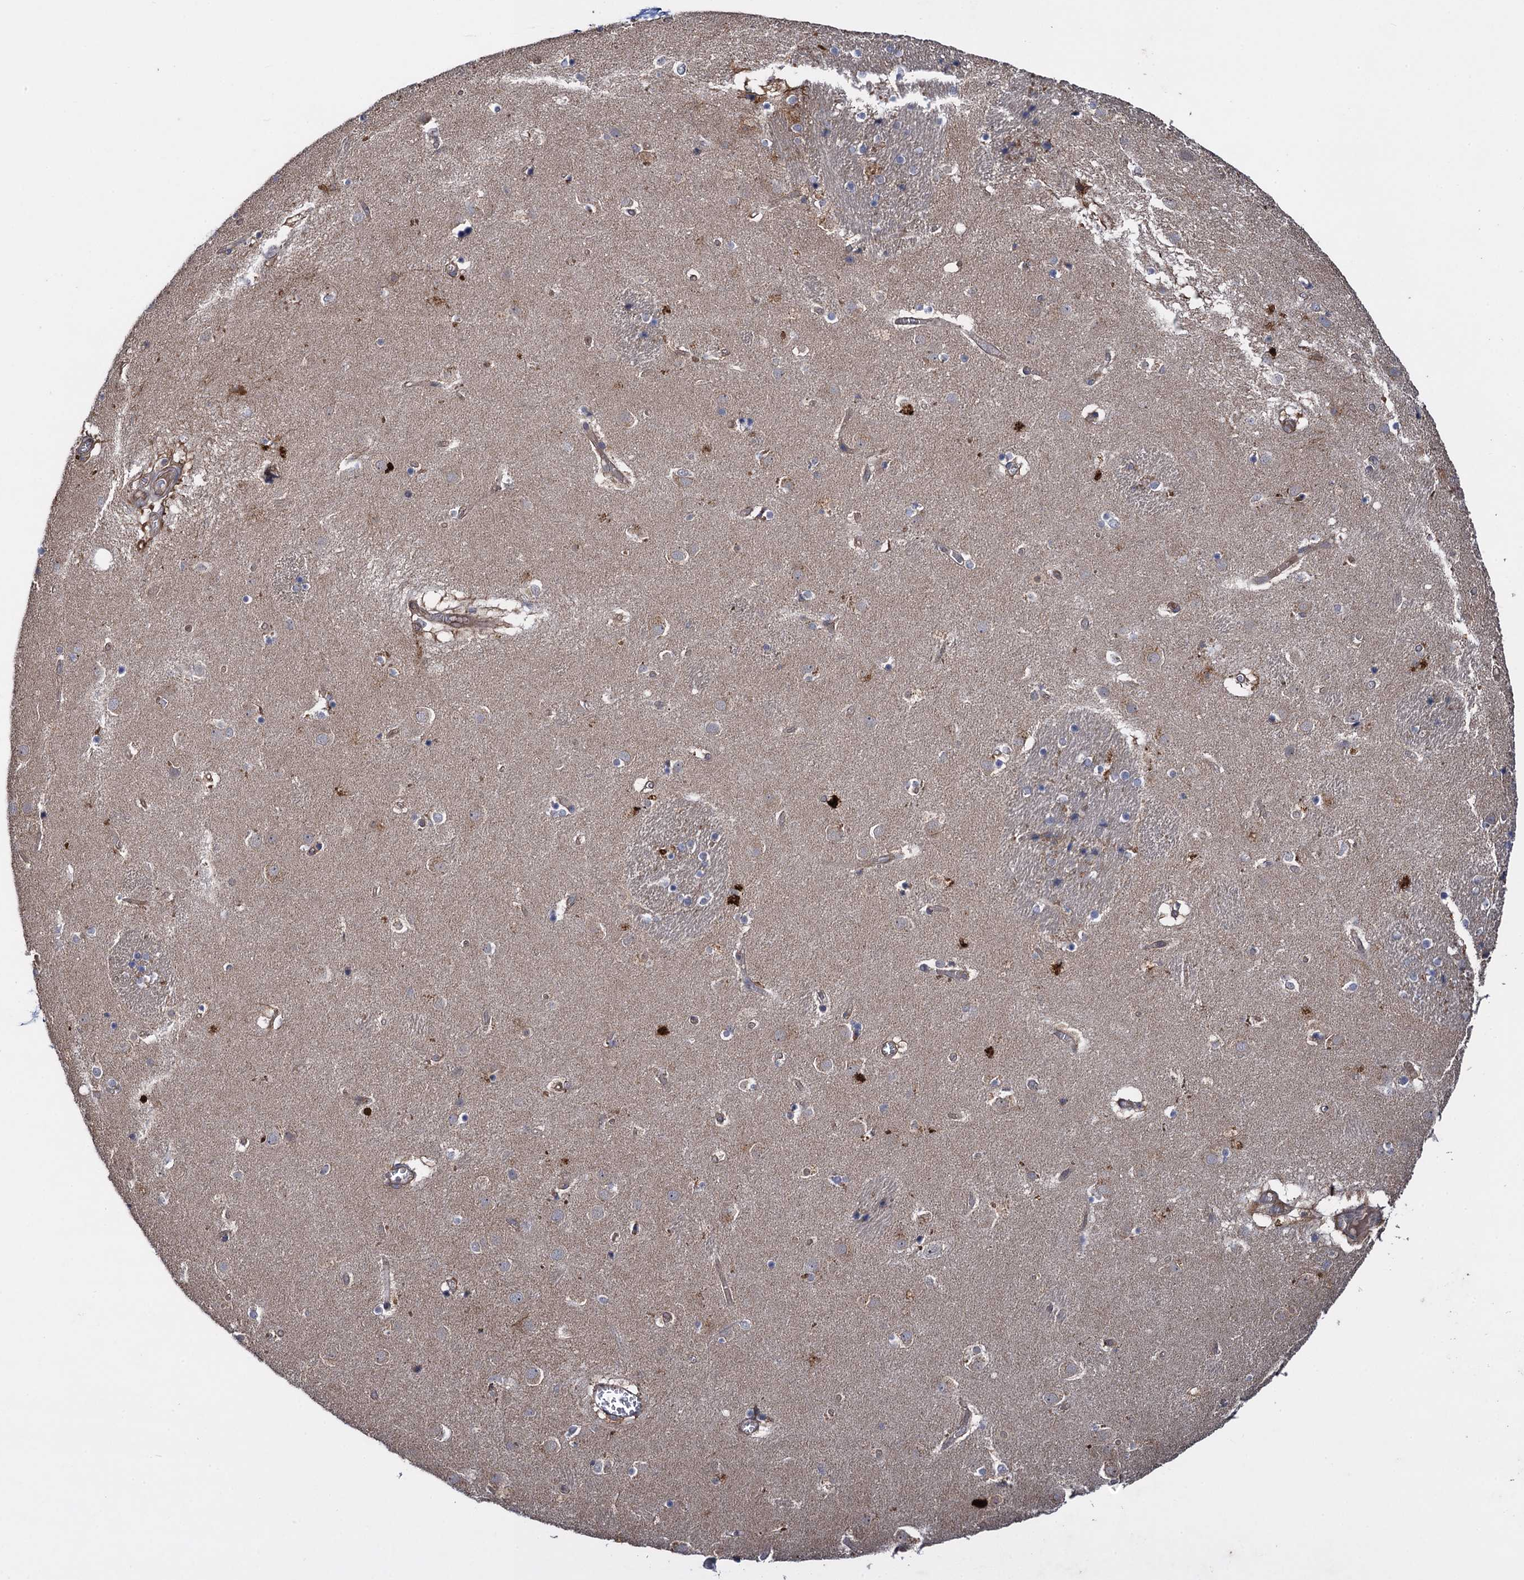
{"staining": {"intensity": "weak", "quantity": "<25%", "location": "cytoplasmic/membranous"}, "tissue": "caudate", "cell_type": "Glial cells", "image_type": "normal", "snomed": [{"axis": "morphology", "description": "Normal tissue, NOS"}, {"axis": "topography", "description": "Lateral ventricle wall"}], "caption": "Image shows no significant protein expression in glial cells of unremarkable caudate. Nuclei are stained in blue.", "gene": "HAUS1", "patient": {"sex": "male", "age": 70}}